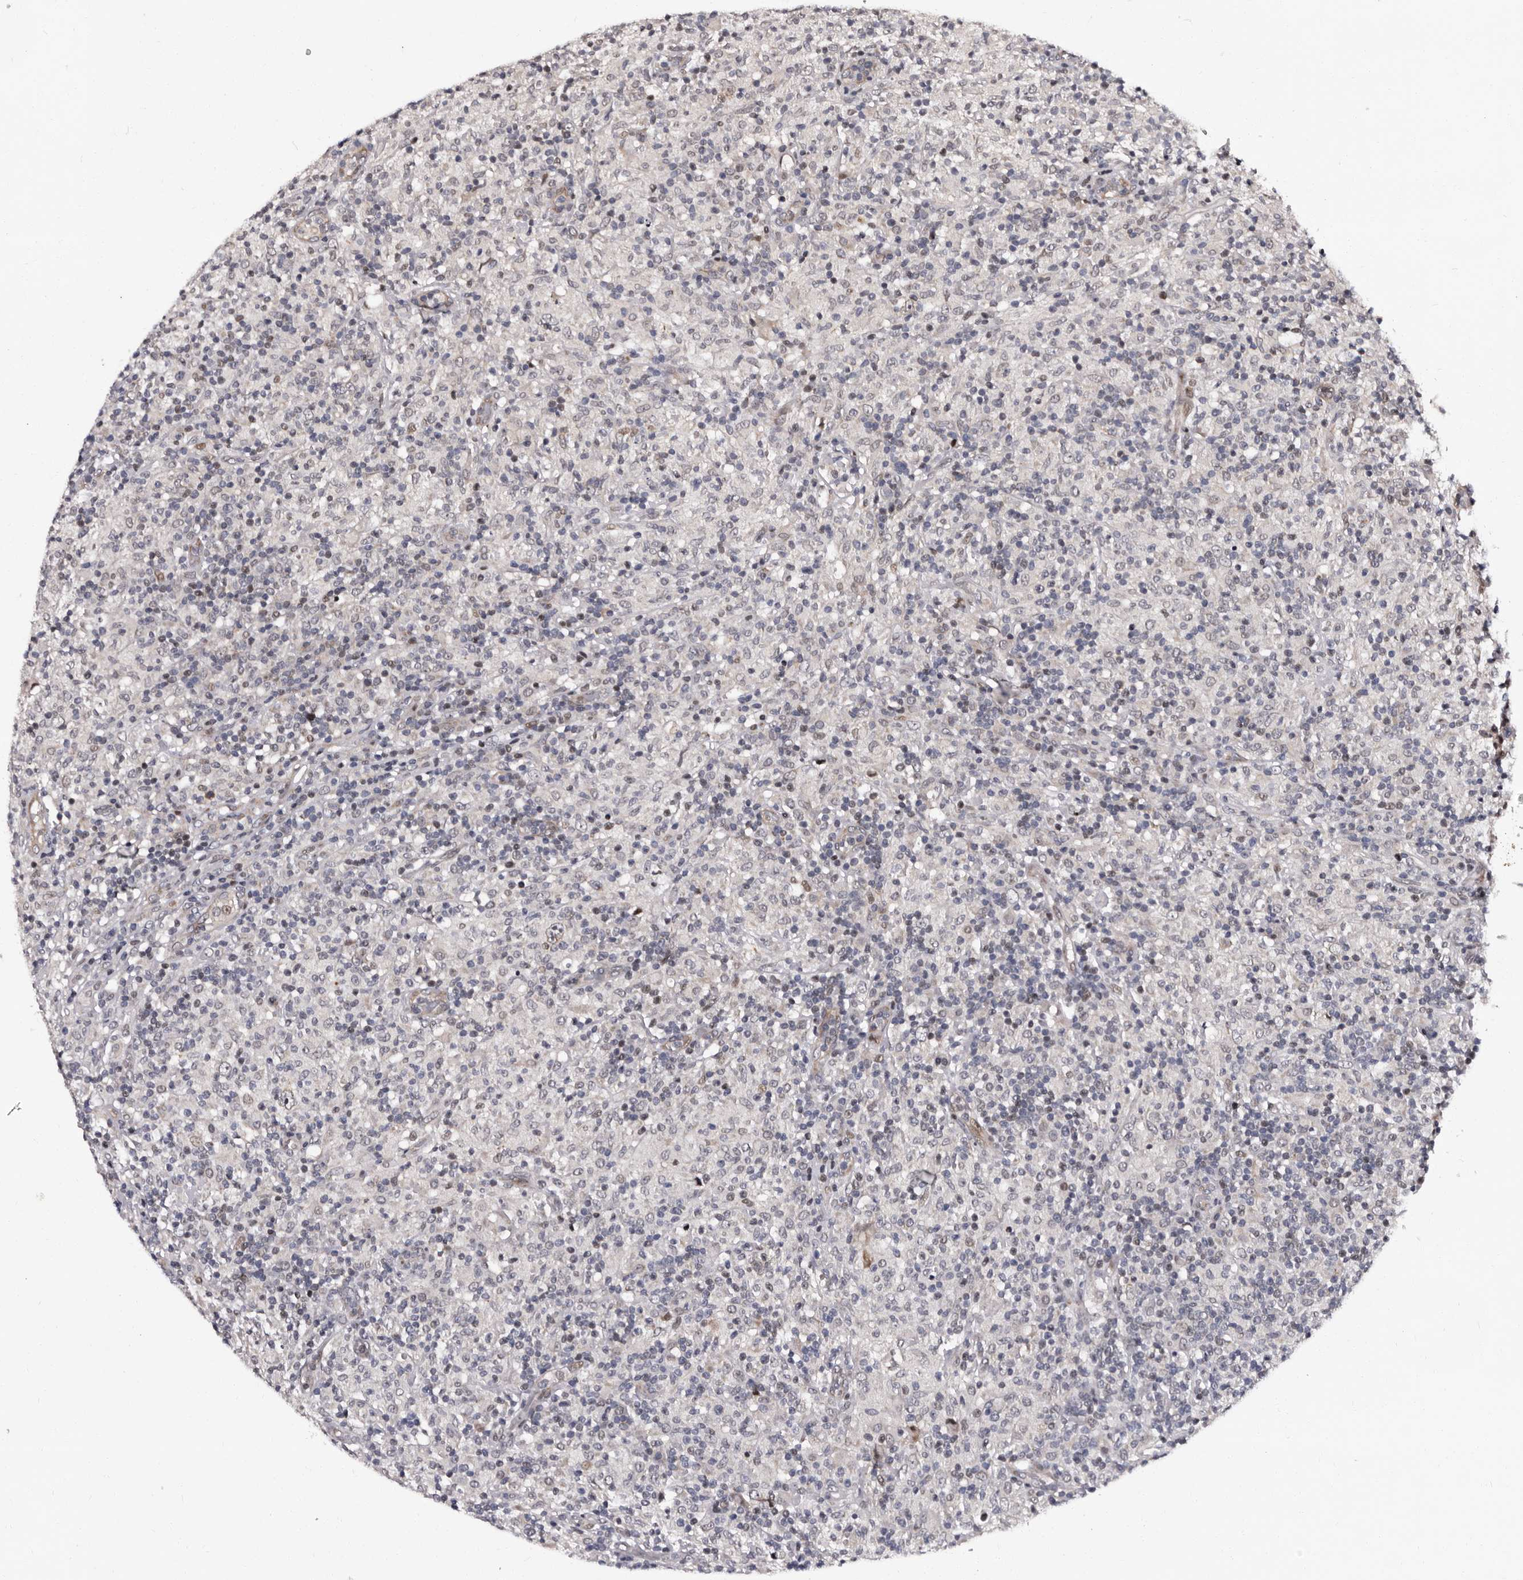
{"staining": {"intensity": "negative", "quantity": "none", "location": "none"}, "tissue": "lymphoma", "cell_type": "Tumor cells", "image_type": "cancer", "snomed": [{"axis": "morphology", "description": "Hodgkin's disease, NOS"}, {"axis": "topography", "description": "Lymph node"}], "caption": "This is a image of immunohistochemistry staining of Hodgkin's disease, which shows no staining in tumor cells.", "gene": "TNKS", "patient": {"sex": "male", "age": 70}}